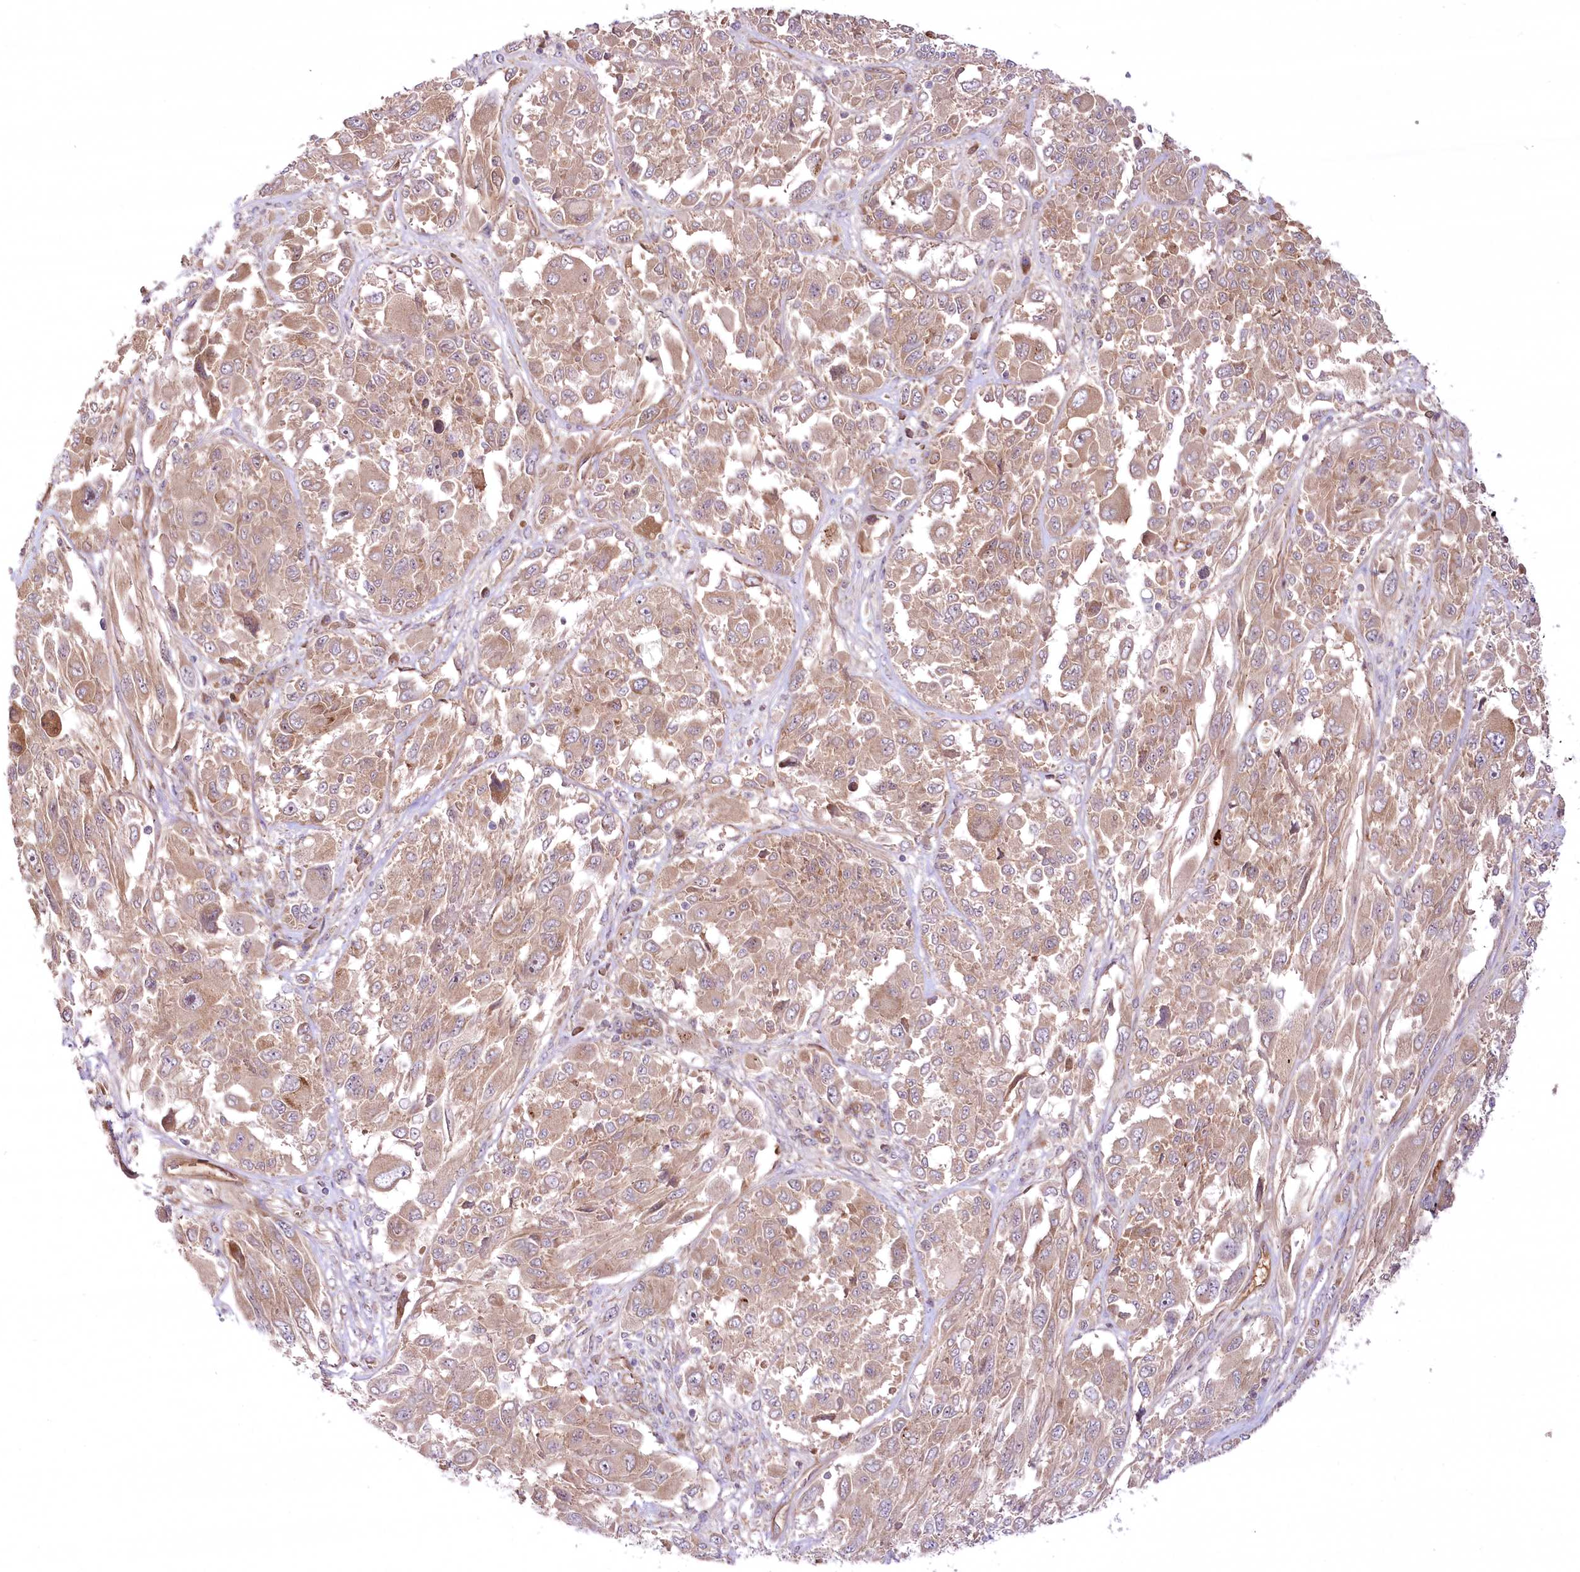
{"staining": {"intensity": "weak", "quantity": ">75%", "location": "cytoplasmic/membranous"}, "tissue": "melanoma", "cell_type": "Tumor cells", "image_type": "cancer", "snomed": [{"axis": "morphology", "description": "Malignant melanoma, NOS"}, {"axis": "topography", "description": "Skin"}], "caption": "High-power microscopy captured an immunohistochemistry image of melanoma, revealing weak cytoplasmic/membranous positivity in approximately >75% of tumor cells. Nuclei are stained in blue.", "gene": "PSTK", "patient": {"sex": "female", "age": 91}}